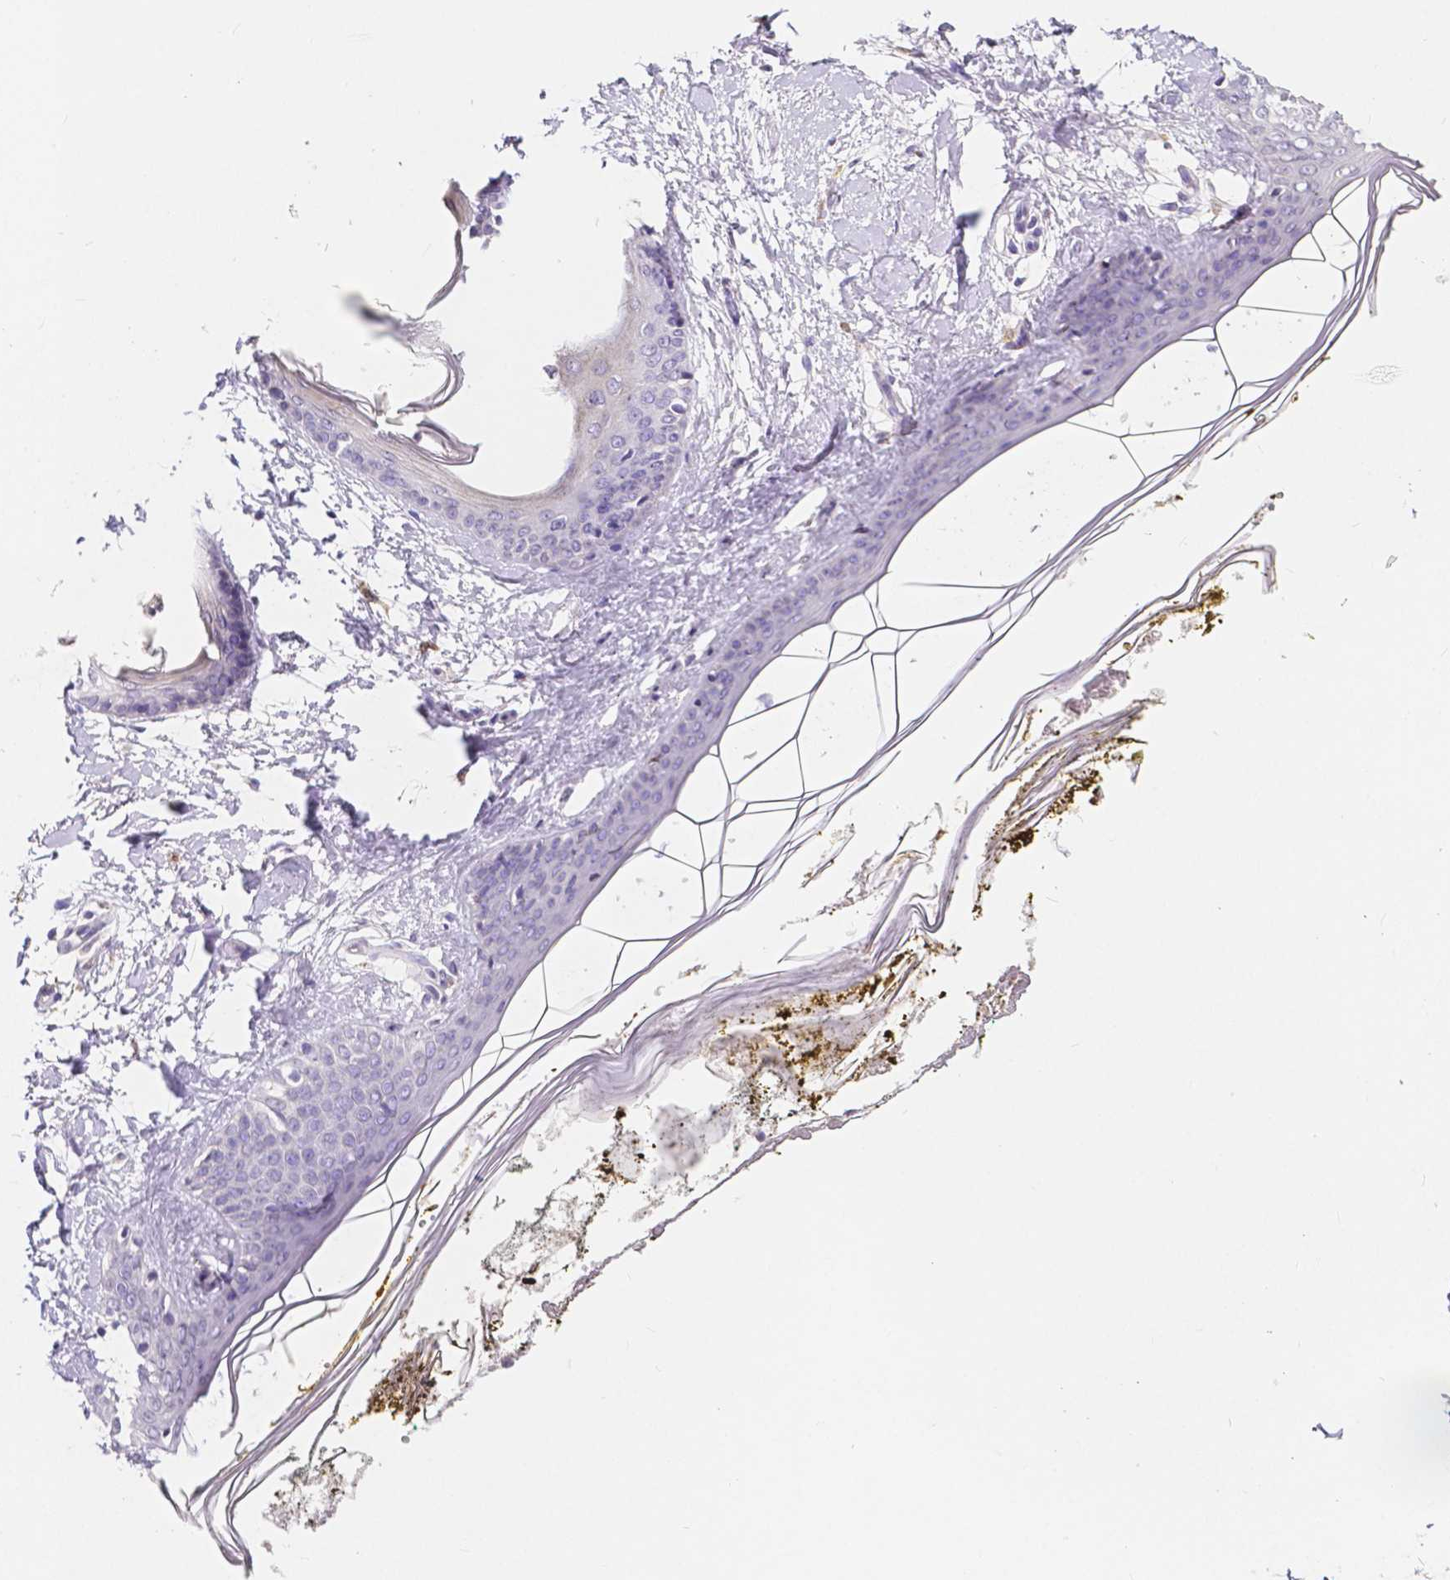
{"staining": {"intensity": "negative", "quantity": "none", "location": "none"}, "tissue": "skin", "cell_type": "Fibroblasts", "image_type": "normal", "snomed": [{"axis": "morphology", "description": "Normal tissue, NOS"}, {"axis": "topography", "description": "Skin"}], "caption": "A high-resolution histopathology image shows IHC staining of unremarkable skin, which displays no significant staining in fibroblasts.", "gene": "ACP5", "patient": {"sex": "female", "age": 34}}